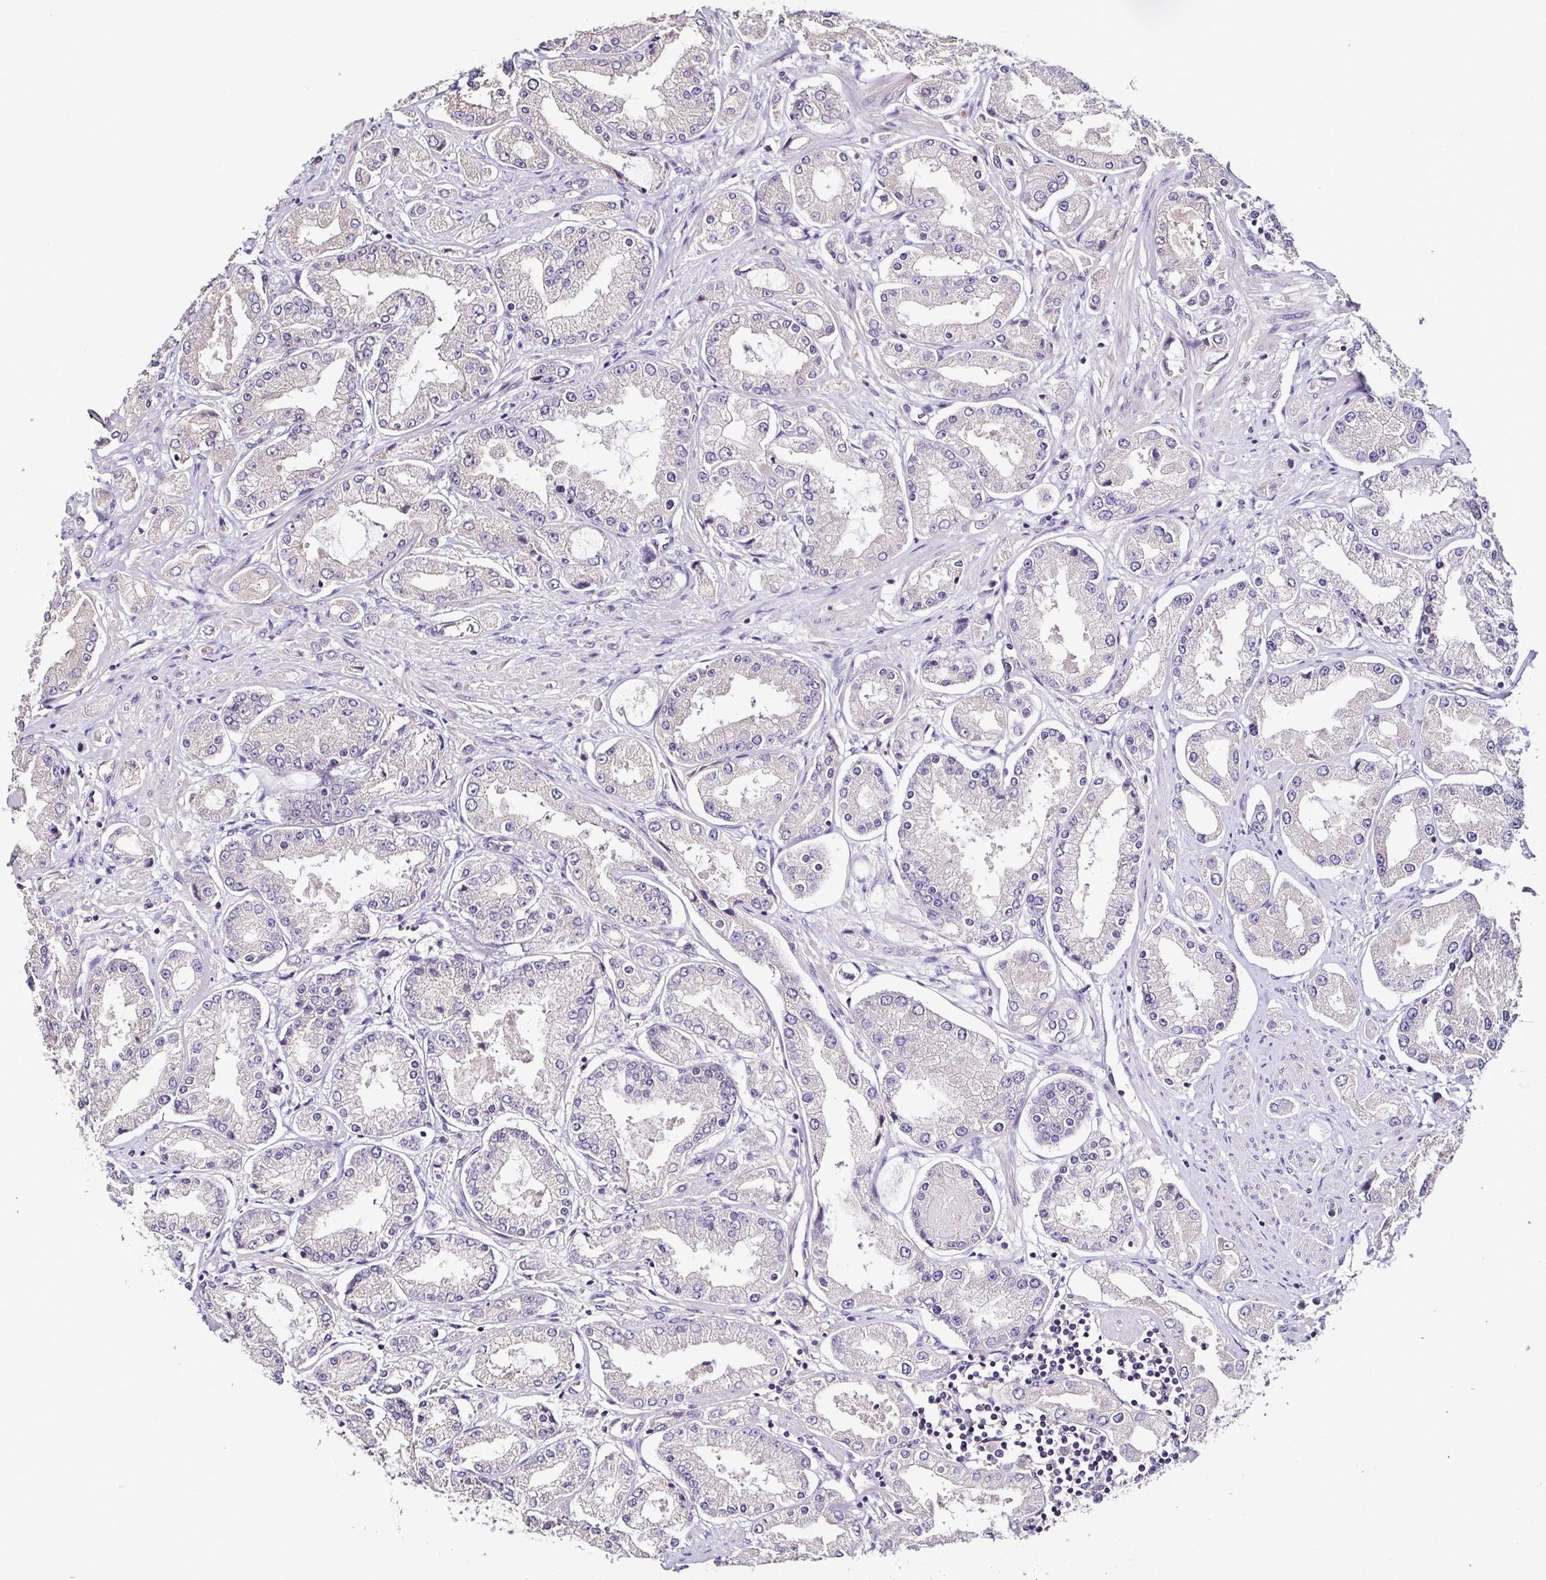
{"staining": {"intensity": "negative", "quantity": "none", "location": "none"}, "tissue": "prostate cancer", "cell_type": "Tumor cells", "image_type": "cancer", "snomed": [{"axis": "morphology", "description": "Adenocarcinoma, High grade"}, {"axis": "topography", "description": "Prostate"}], "caption": "This is an immunohistochemistry (IHC) micrograph of human prostate cancer. There is no expression in tumor cells.", "gene": "LMOD2", "patient": {"sex": "male", "age": 69}}